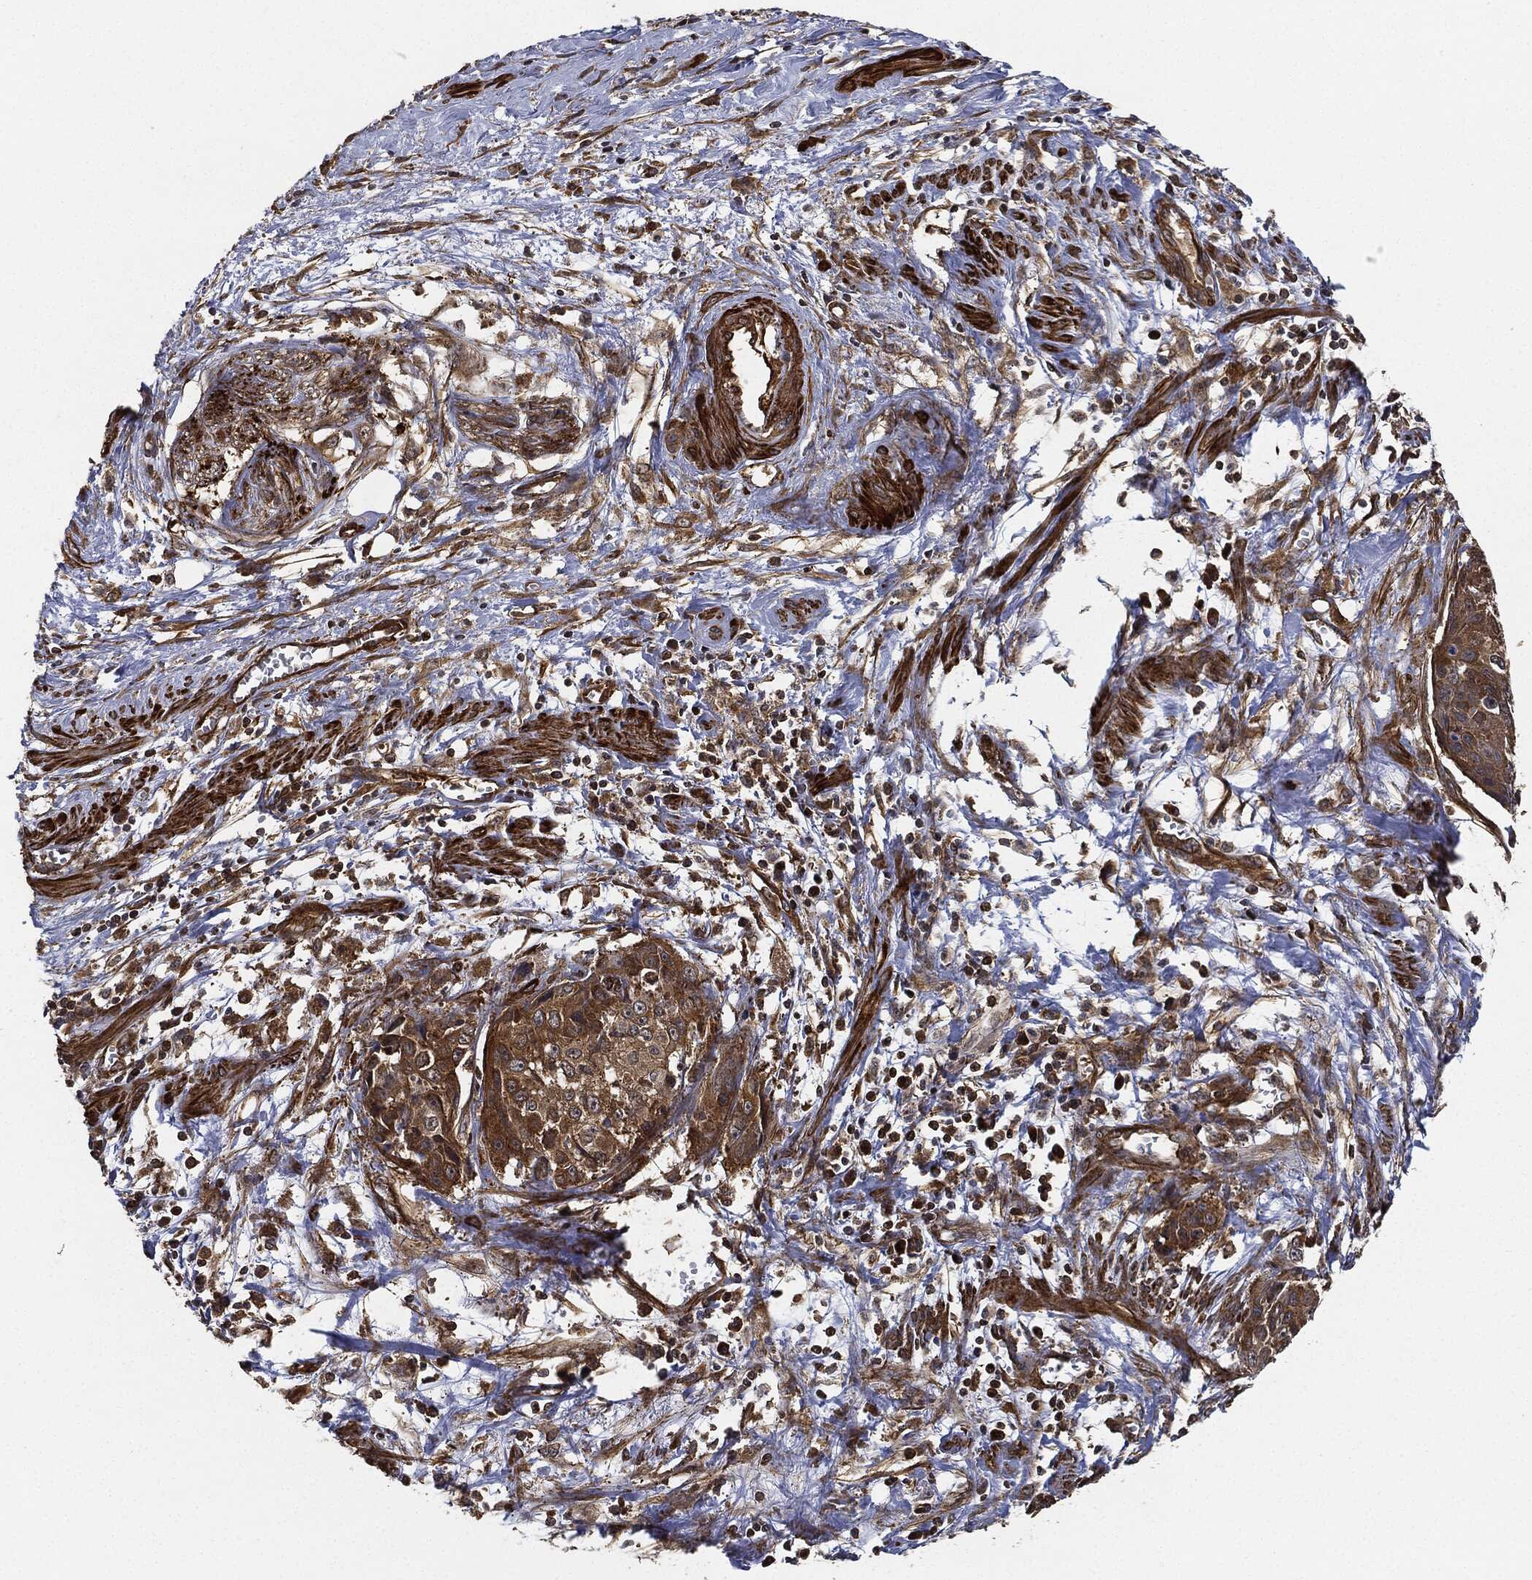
{"staining": {"intensity": "moderate", "quantity": ">75%", "location": "cytoplasmic/membranous"}, "tissue": "cervical cancer", "cell_type": "Tumor cells", "image_type": "cancer", "snomed": [{"axis": "morphology", "description": "Squamous cell carcinoma, NOS"}, {"axis": "topography", "description": "Cervix"}], "caption": "Squamous cell carcinoma (cervical) stained with immunohistochemistry (IHC) shows moderate cytoplasmic/membranous expression in about >75% of tumor cells. (brown staining indicates protein expression, while blue staining denotes nuclei).", "gene": "CEP290", "patient": {"sex": "female", "age": 58}}